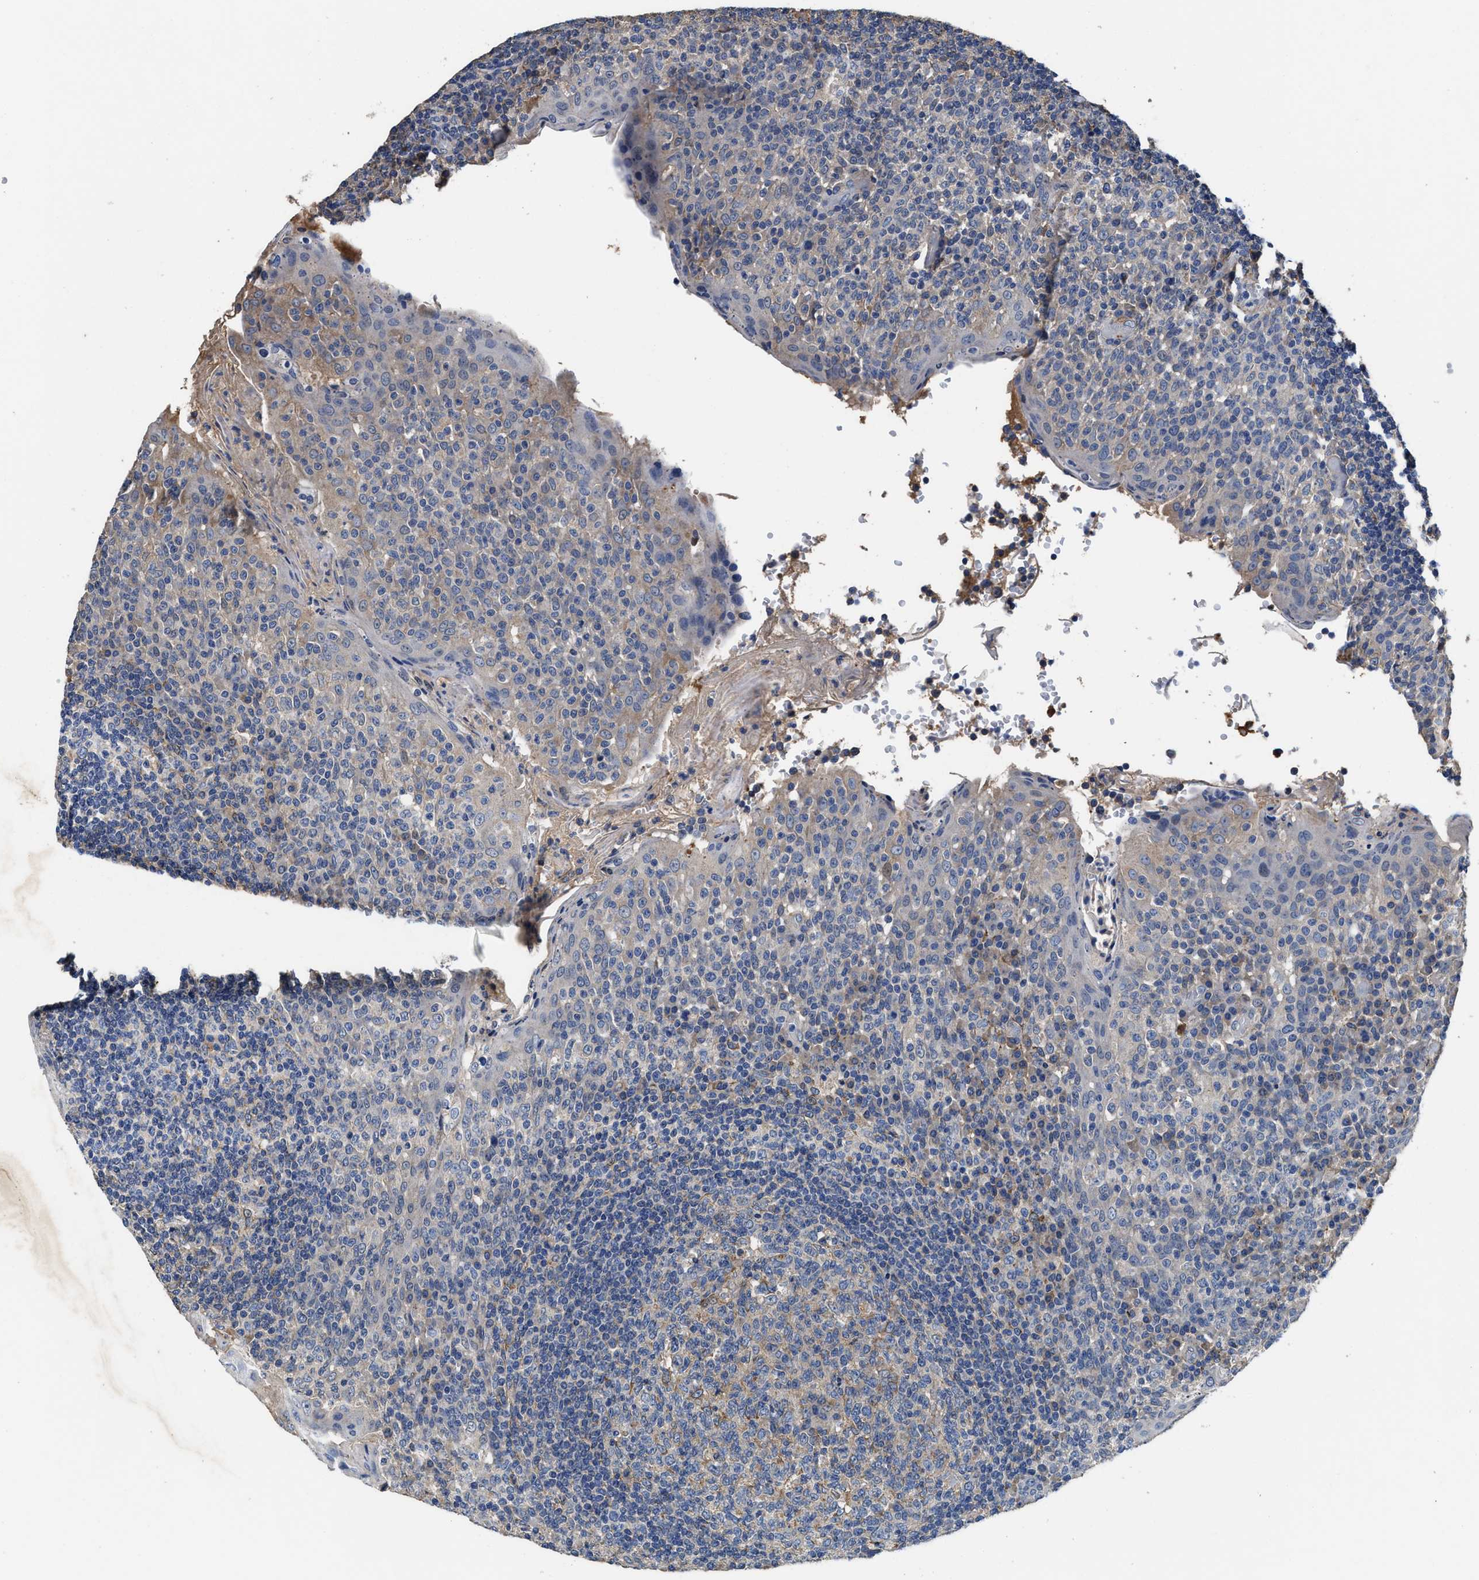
{"staining": {"intensity": "moderate", "quantity": "<25%", "location": "cytoplasmic/membranous"}, "tissue": "tonsil", "cell_type": "Germinal center cells", "image_type": "normal", "snomed": [{"axis": "morphology", "description": "Normal tissue, NOS"}, {"axis": "topography", "description": "Tonsil"}], "caption": "A low amount of moderate cytoplasmic/membranous positivity is appreciated in approximately <25% of germinal center cells in unremarkable tonsil.", "gene": "IDNK", "patient": {"sex": "female", "age": 19}}